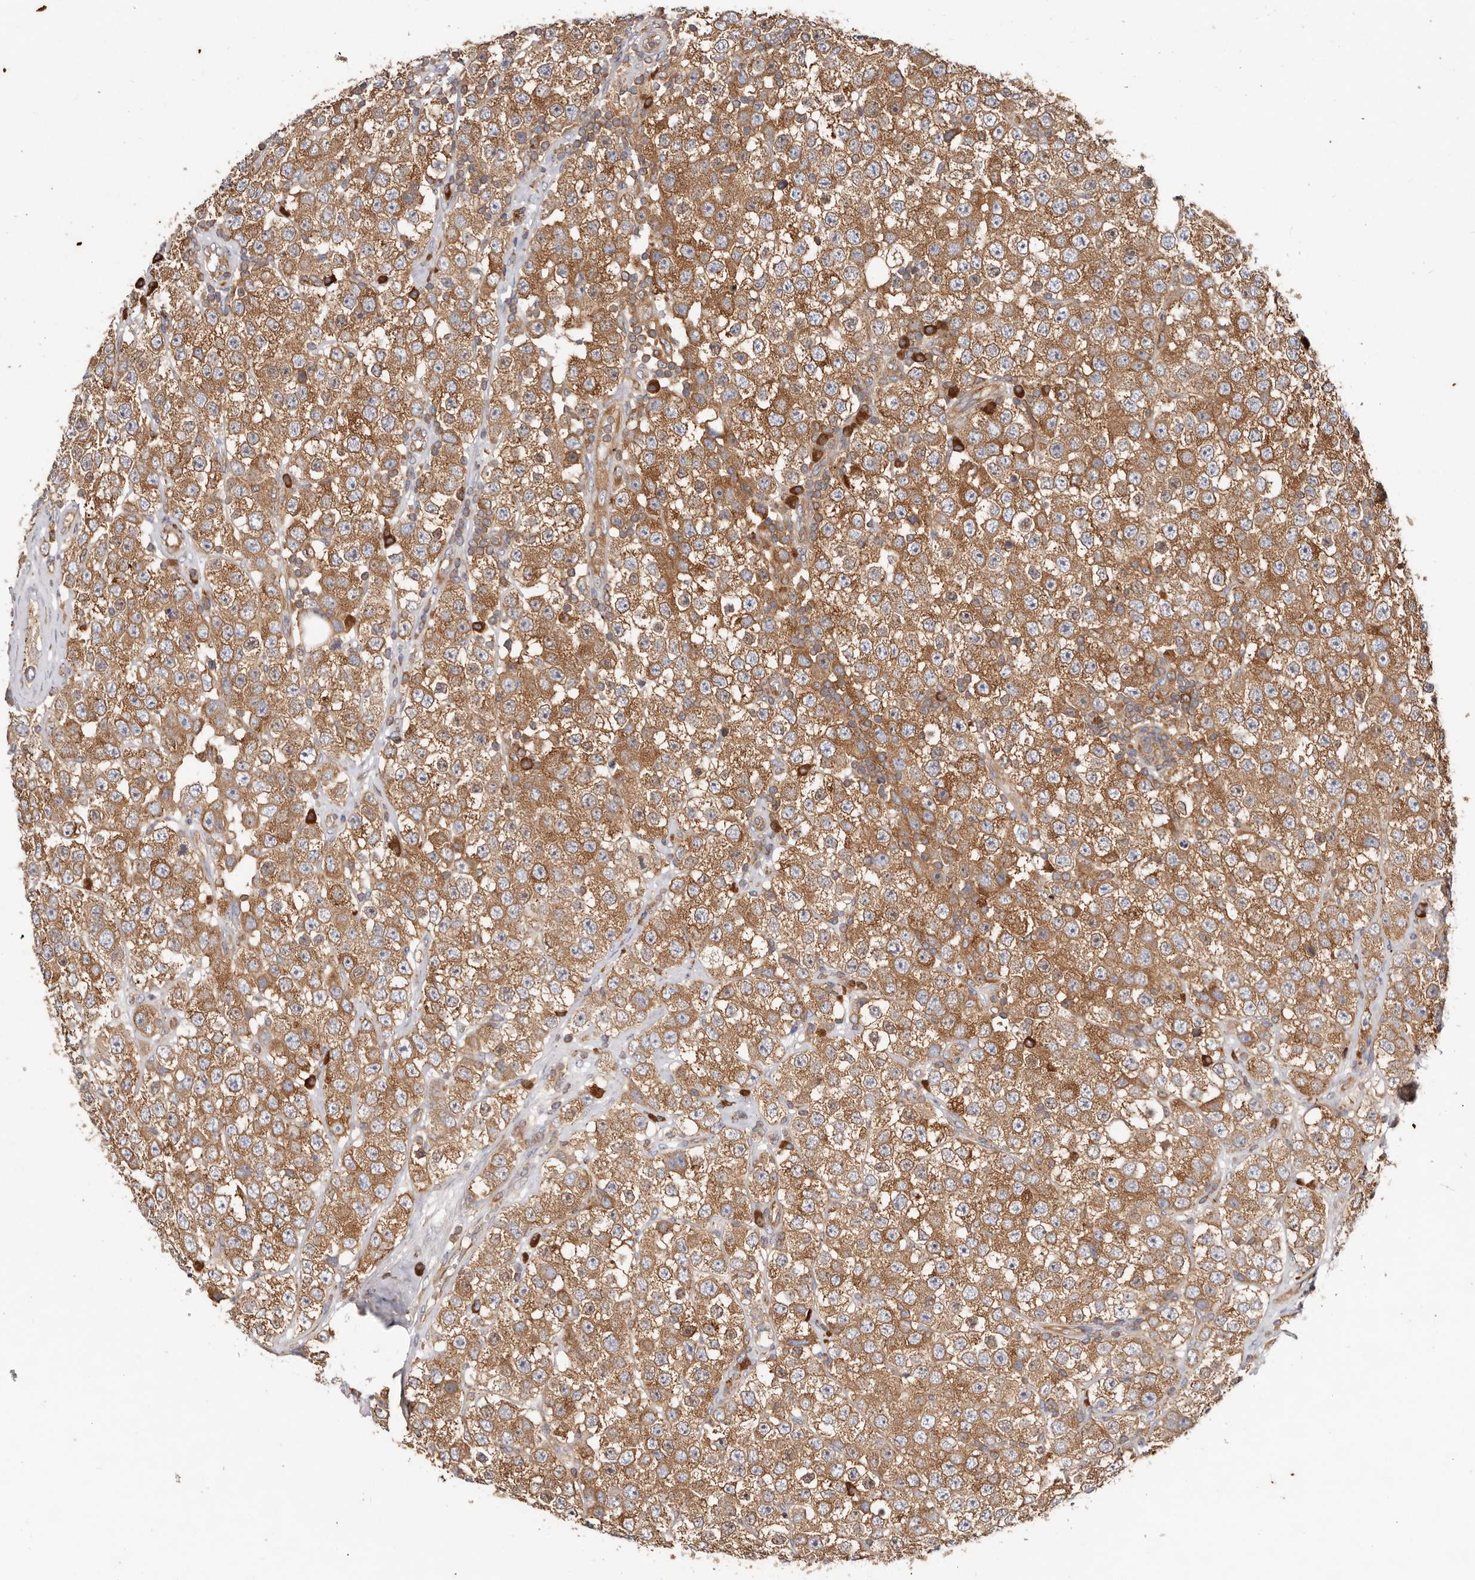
{"staining": {"intensity": "moderate", "quantity": ">75%", "location": "cytoplasmic/membranous"}, "tissue": "testis cancer", "cell_type": "Tumor cells", "image_type": "cancer", "snomed": [{"axis": "morphology", "description": "Seminoma, NOS"}, {"axis": "topography", "description": "Testis"}], "caption": "Moderate cytoplasmic/membranous positivity for a protein is appreciated in about >75% of tumor cells of testis cancer (seminoma) using IHC.", "gene": "EPRS1", "patient": {"sex": "male", "age": 28}}